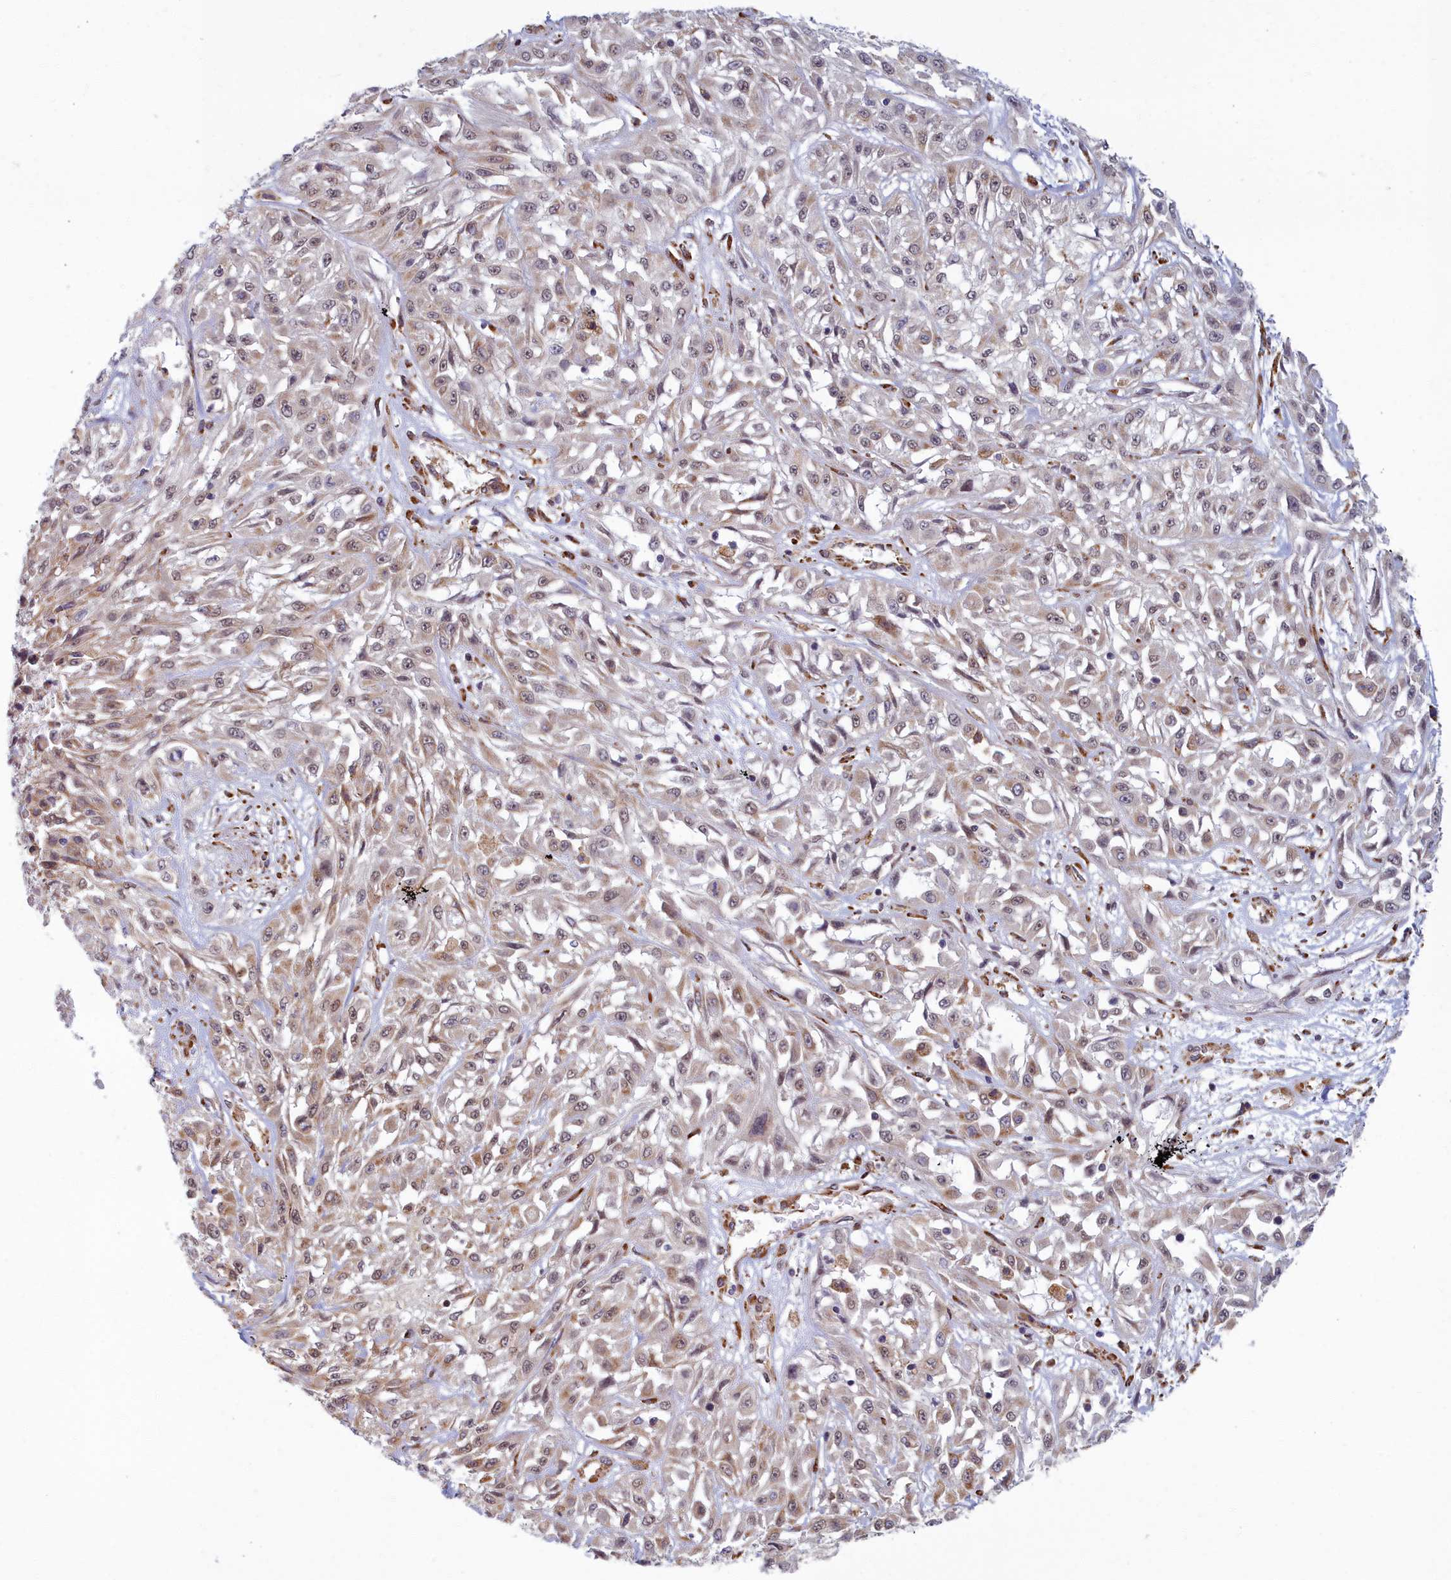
{"staining": {"intensity": "weak", "quantity": "25%-75%", "location": "cytoplasmic/membranous,nuclear"}, "tissue": "skin cancer", "cell_type": "Tumor cells", "image_type": "cancer", "snomed": [{"axis": "morphology", "description": "Squamous cell carcinoma, NOS"}, {"axis": "morphology", "description": "Squamous cell carcinoma, metastatic, NOS"}, {"axis": "topography", "description": "Skin"}, {"axis": "topography", "description": "Lymph node"}], "caption": "Approximately 25%-75% of tumor cells in metastatic squamous cell carcinoma (skin) display weak cytoplasmic/membranous and nuclear protein positivity as visualized by brown immunohistochemical staining.", "gene": "MAK16", "patient": {"sex": "male", "age": 75}}